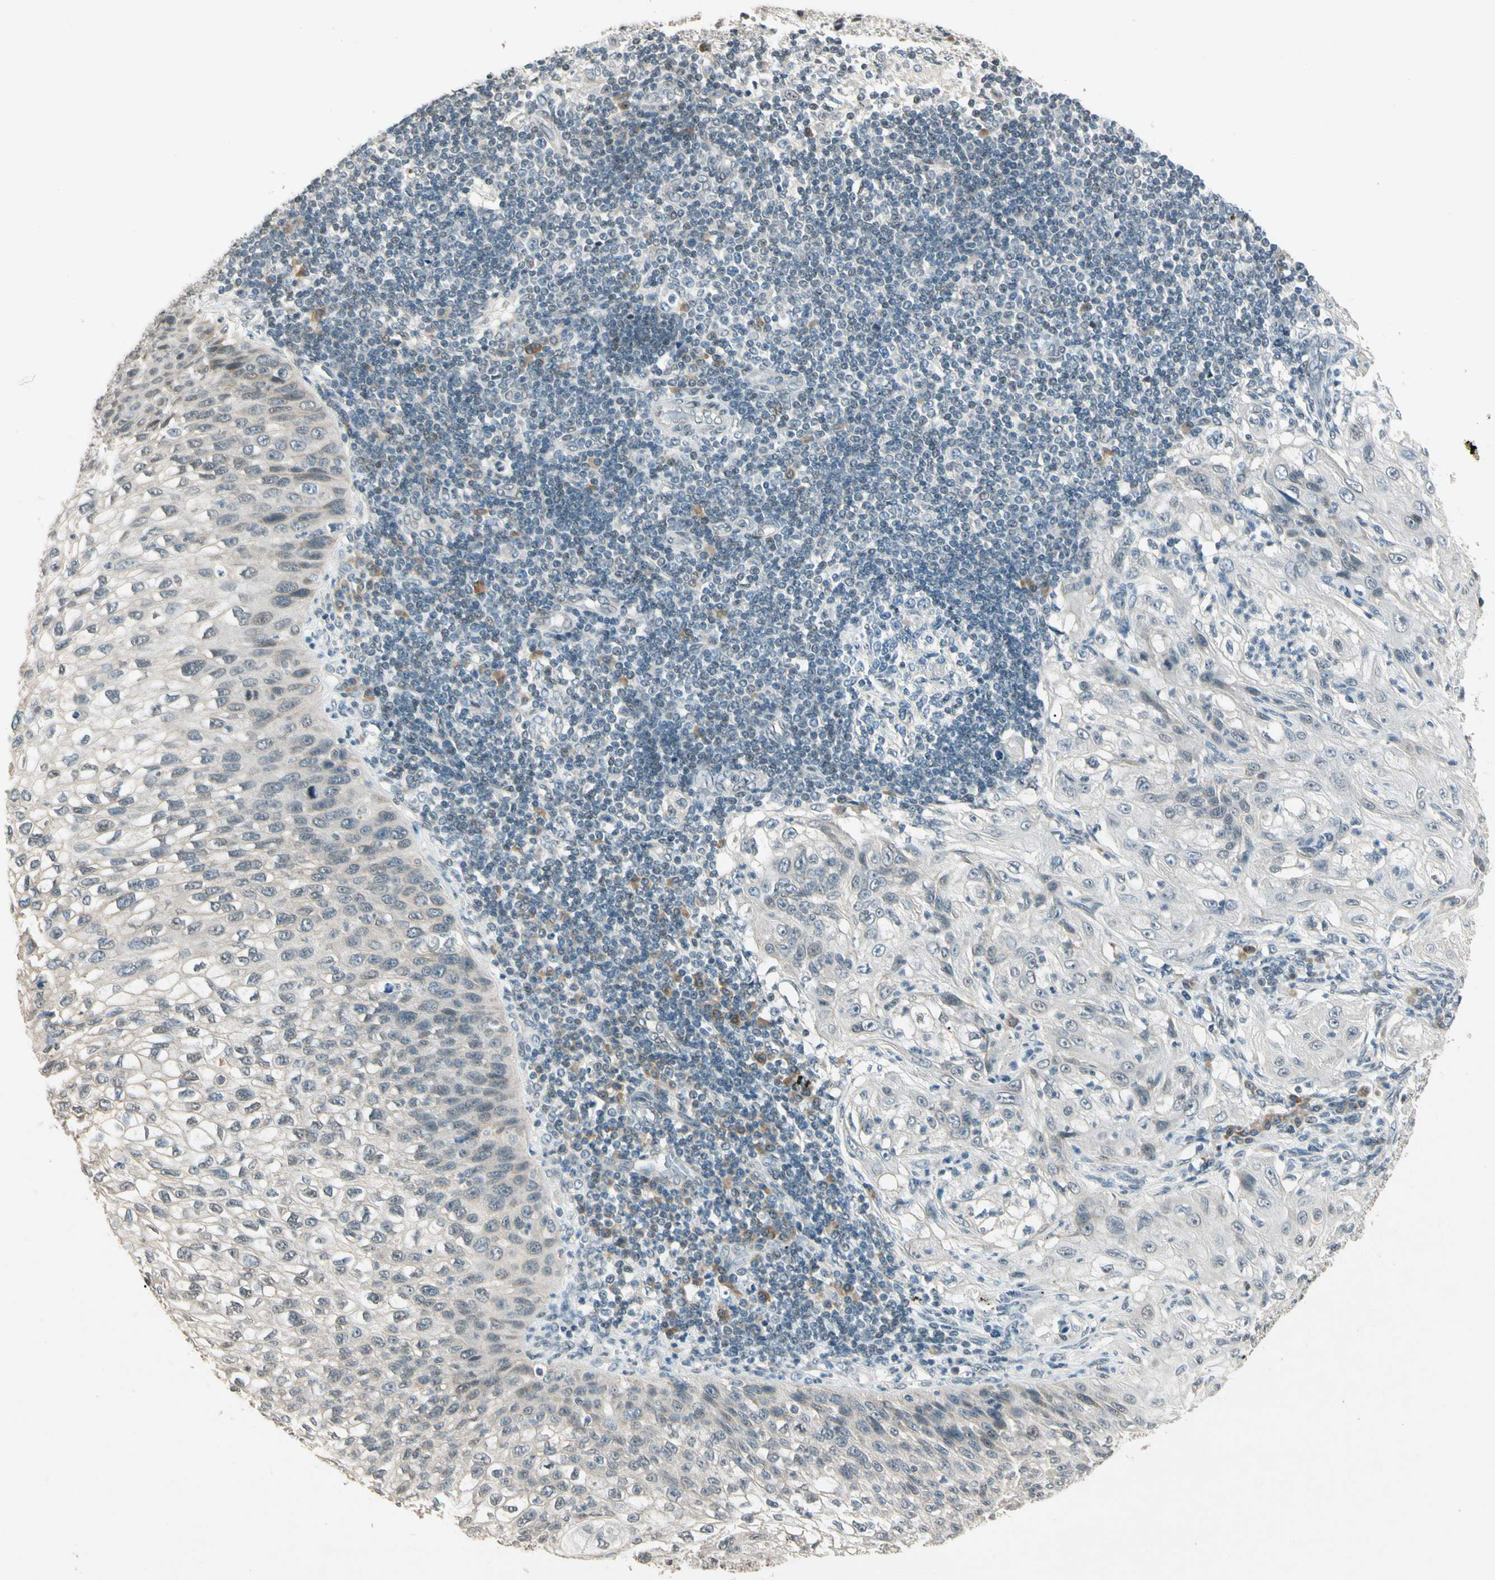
{"staining": {"intensity": "weak", "quantity": "<25%", "location": "cytoplasmic/membranous"}, "tissue": "lung cancer", "cell_type": "Tumor cells", "image_type": "cancer", "snomed": [{"axis": "morphology", "description": "Inflammation, NOS"}, {"axis": "morphology", "description": "Squamous cell carcinoma, NOS"}, {"axis": "topography", "description": "Lymph node"}, {"axis": "topography", "description": "Soft tissue"}, {"axis": "topography", "description": "Lung"}], "caption": "Immunohistochemical staining of human squamous cell carcinoma (lung) exhibits no significant positivity in tumor cells.", "gene": "ZBTB4", "patient": {"sex": "male", "age": 66}}